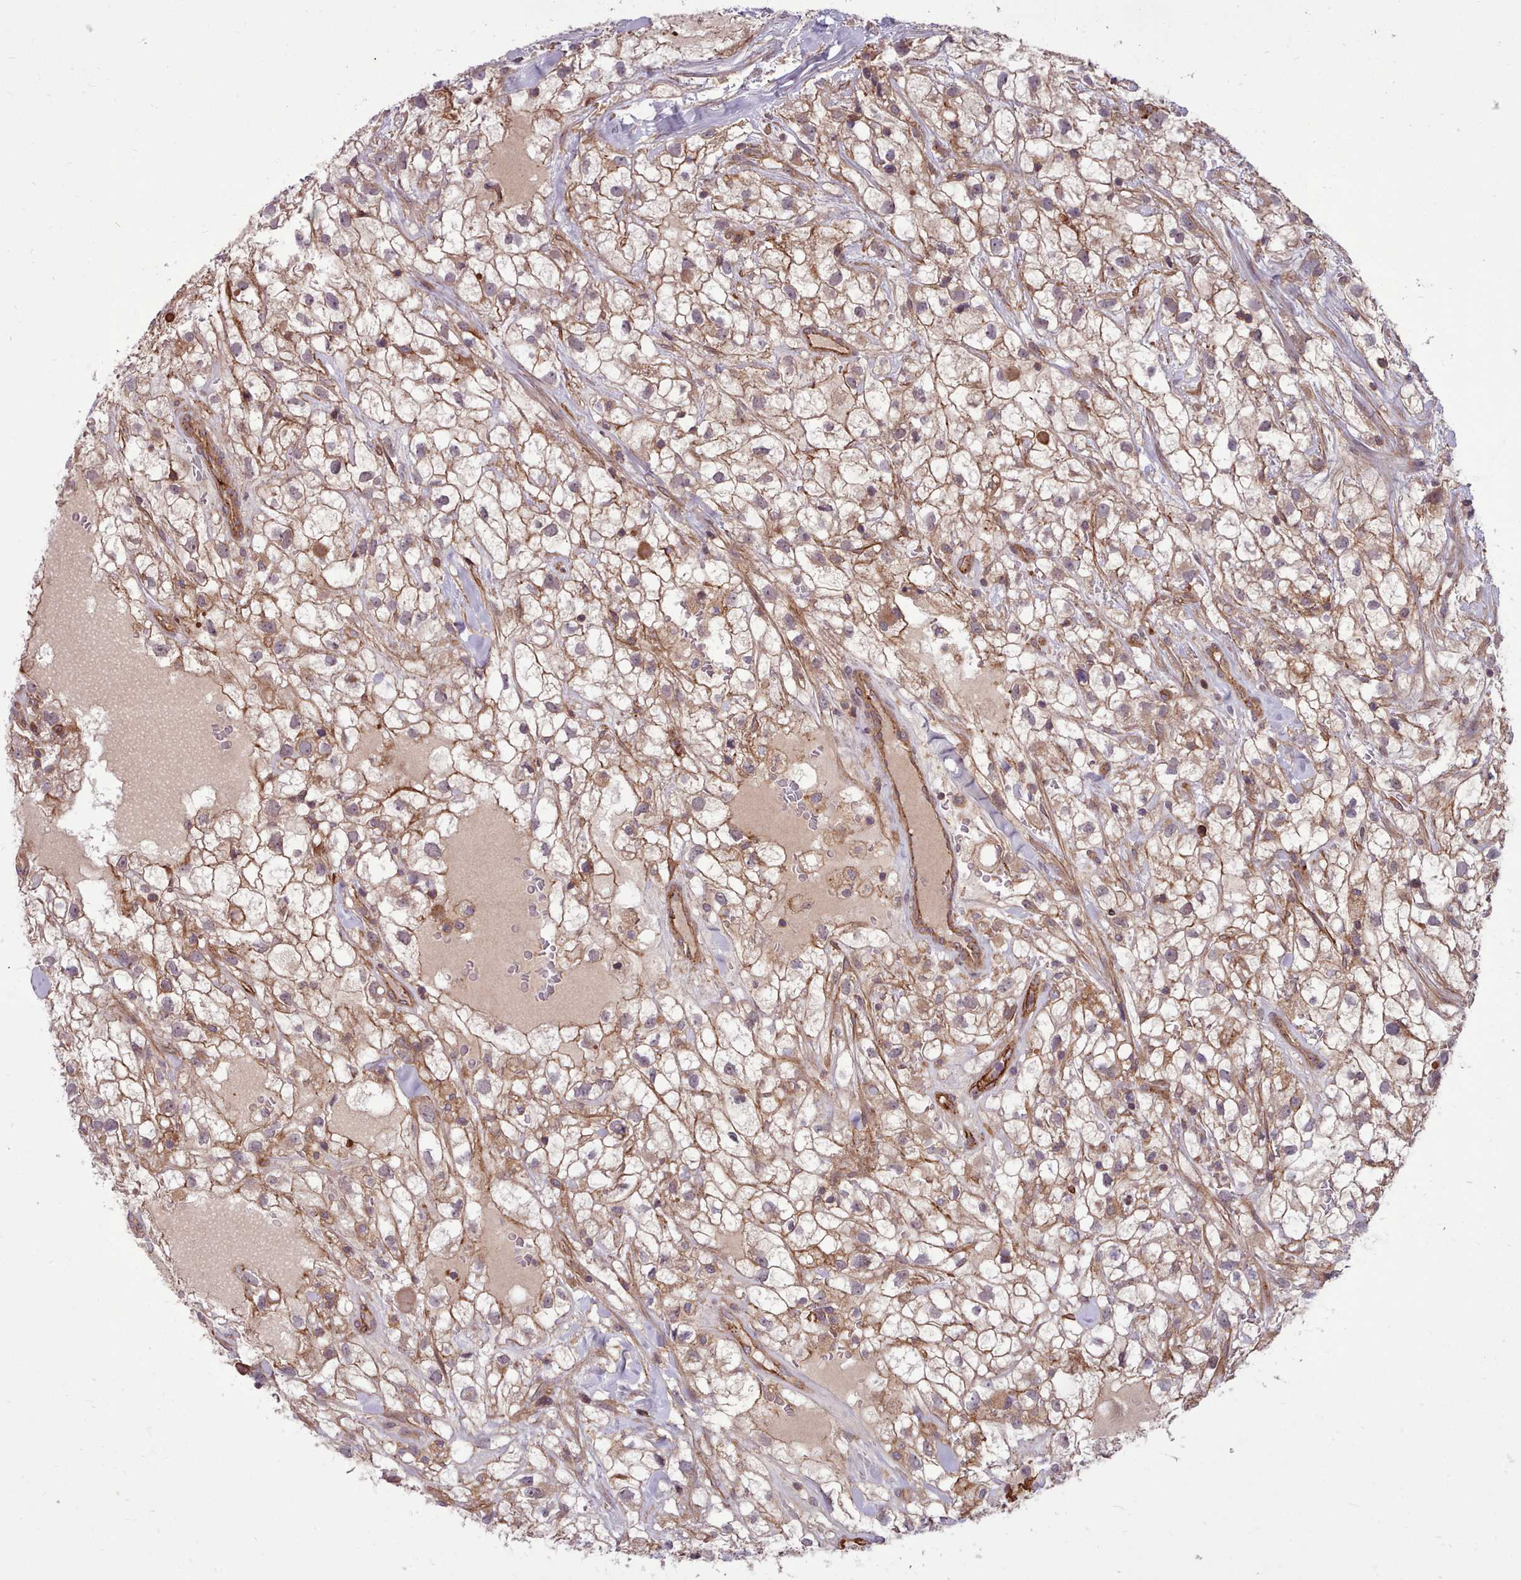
{"staining": {"intensity": "moderate", "quantity": ">75%", "location": "cytoplasmic/membranous"}, "tissue": "renal cancer", "cell_type": "Tumor cells", "image_type": "cancer", "snomed": [{"axis": "morphology", "description": "Adenocarcinoma, NOS"}, {"axis": "topography", "description": "Kidney"}], "caption": "The immunohistochemical stain shows moderate cytoplasmic/membranous expression in tumor cells of renal cancer (adenocarcinoma) tissue.", "gene": "STUB1", "patient": {"sex": "male", "age": 59}}